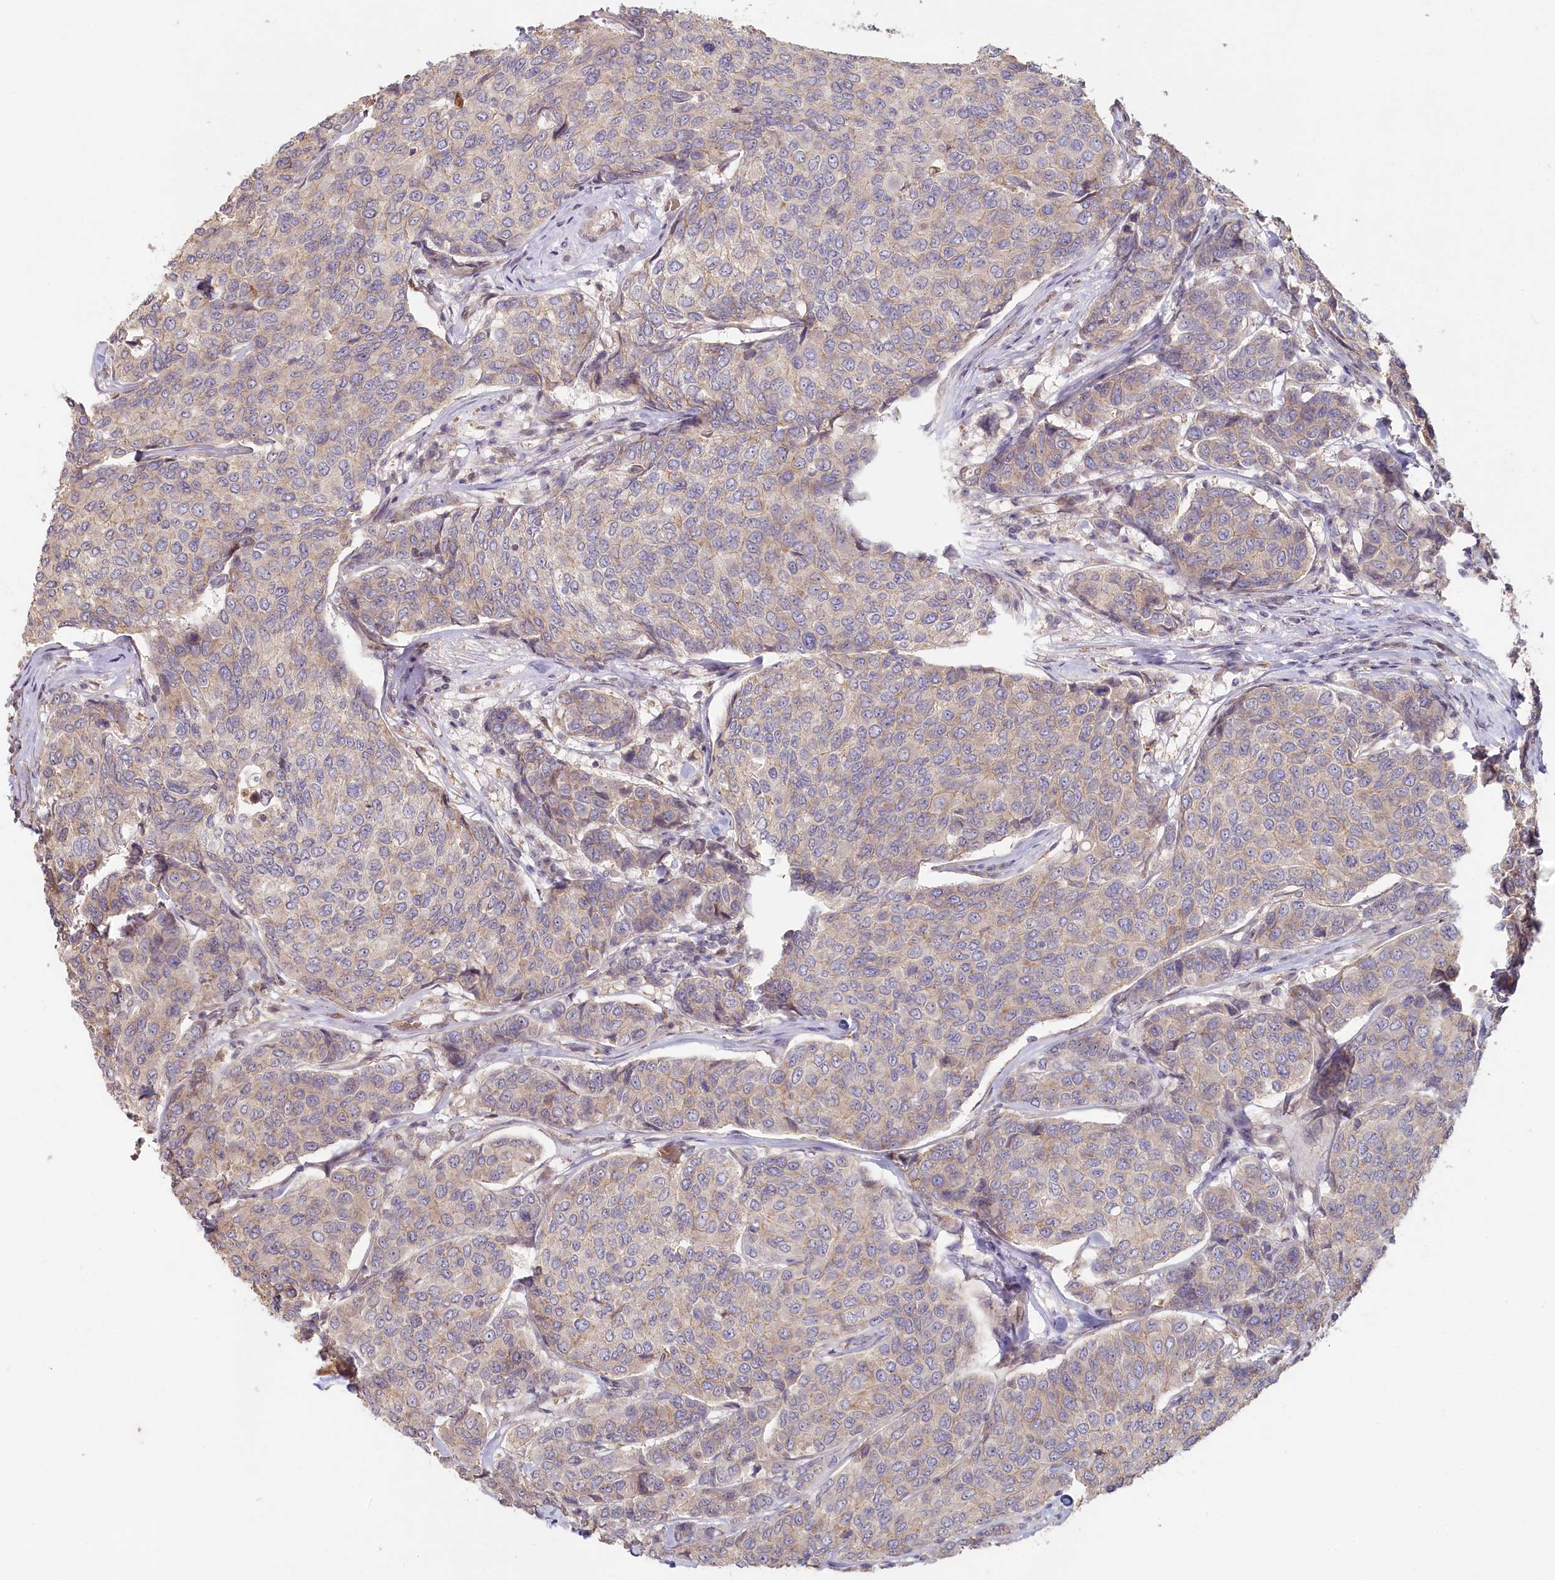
{"staining": {"intensity": "negative", "quantity": "none", "location": "none"}, "tissue": "breast cancer", "cell_type": "Tumor cells", "image_type": "cancer", "snomed": [{"axis": "morphology", "description": "Duct carcinoma"}, {"axis": "topography", "description": "Breast"}], "caption": "Immunohistochemistry histopathology image of neoplastic tissue: human breast cancer stained with DAB (3,3'-diaminobenzidine) shows no significant protein expression in tumor cells. (DAB immunohistochemistry (IHC), high magnification).", "gene": "TCHP", "patient": {"sex": "female", "age": 55}}